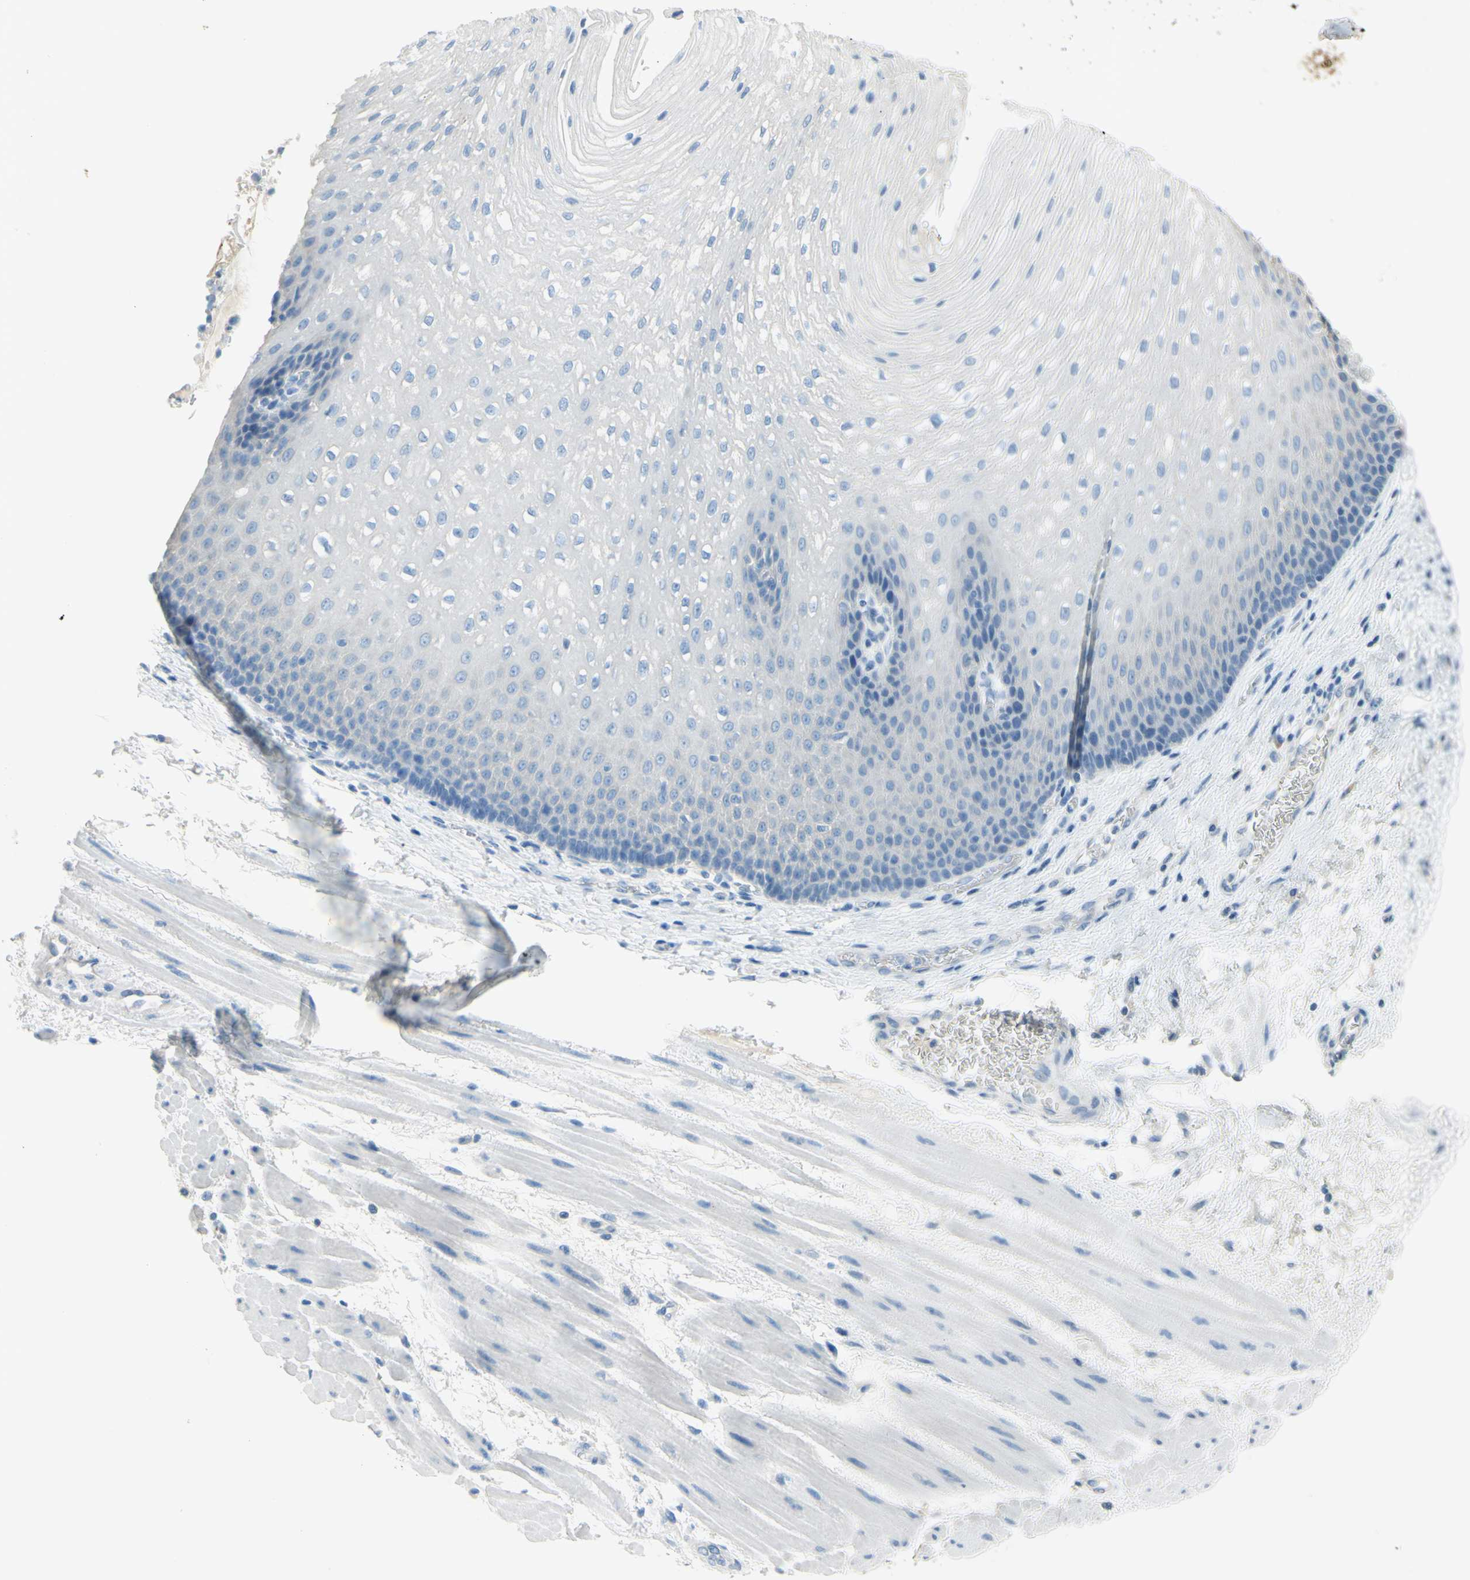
{"staining": {"intensity": "negative", "quantity": "none", "location": "none"}, "tissue": "esophagus", "cell_type": "Squamous epithelial cells", "image_type": "normal", "snomed": [{"axis": "morphology", "description": "Normal tissue, NOS"}, {"axis": "topography", "description": "Esophagus"}], "caption": "This is an immunohistochemistry histopathology image of benign esophagus. There is no staining in squamous epithelial cells.", "gene": "DCT", "patient": {"sex": "male", "age": 48}}